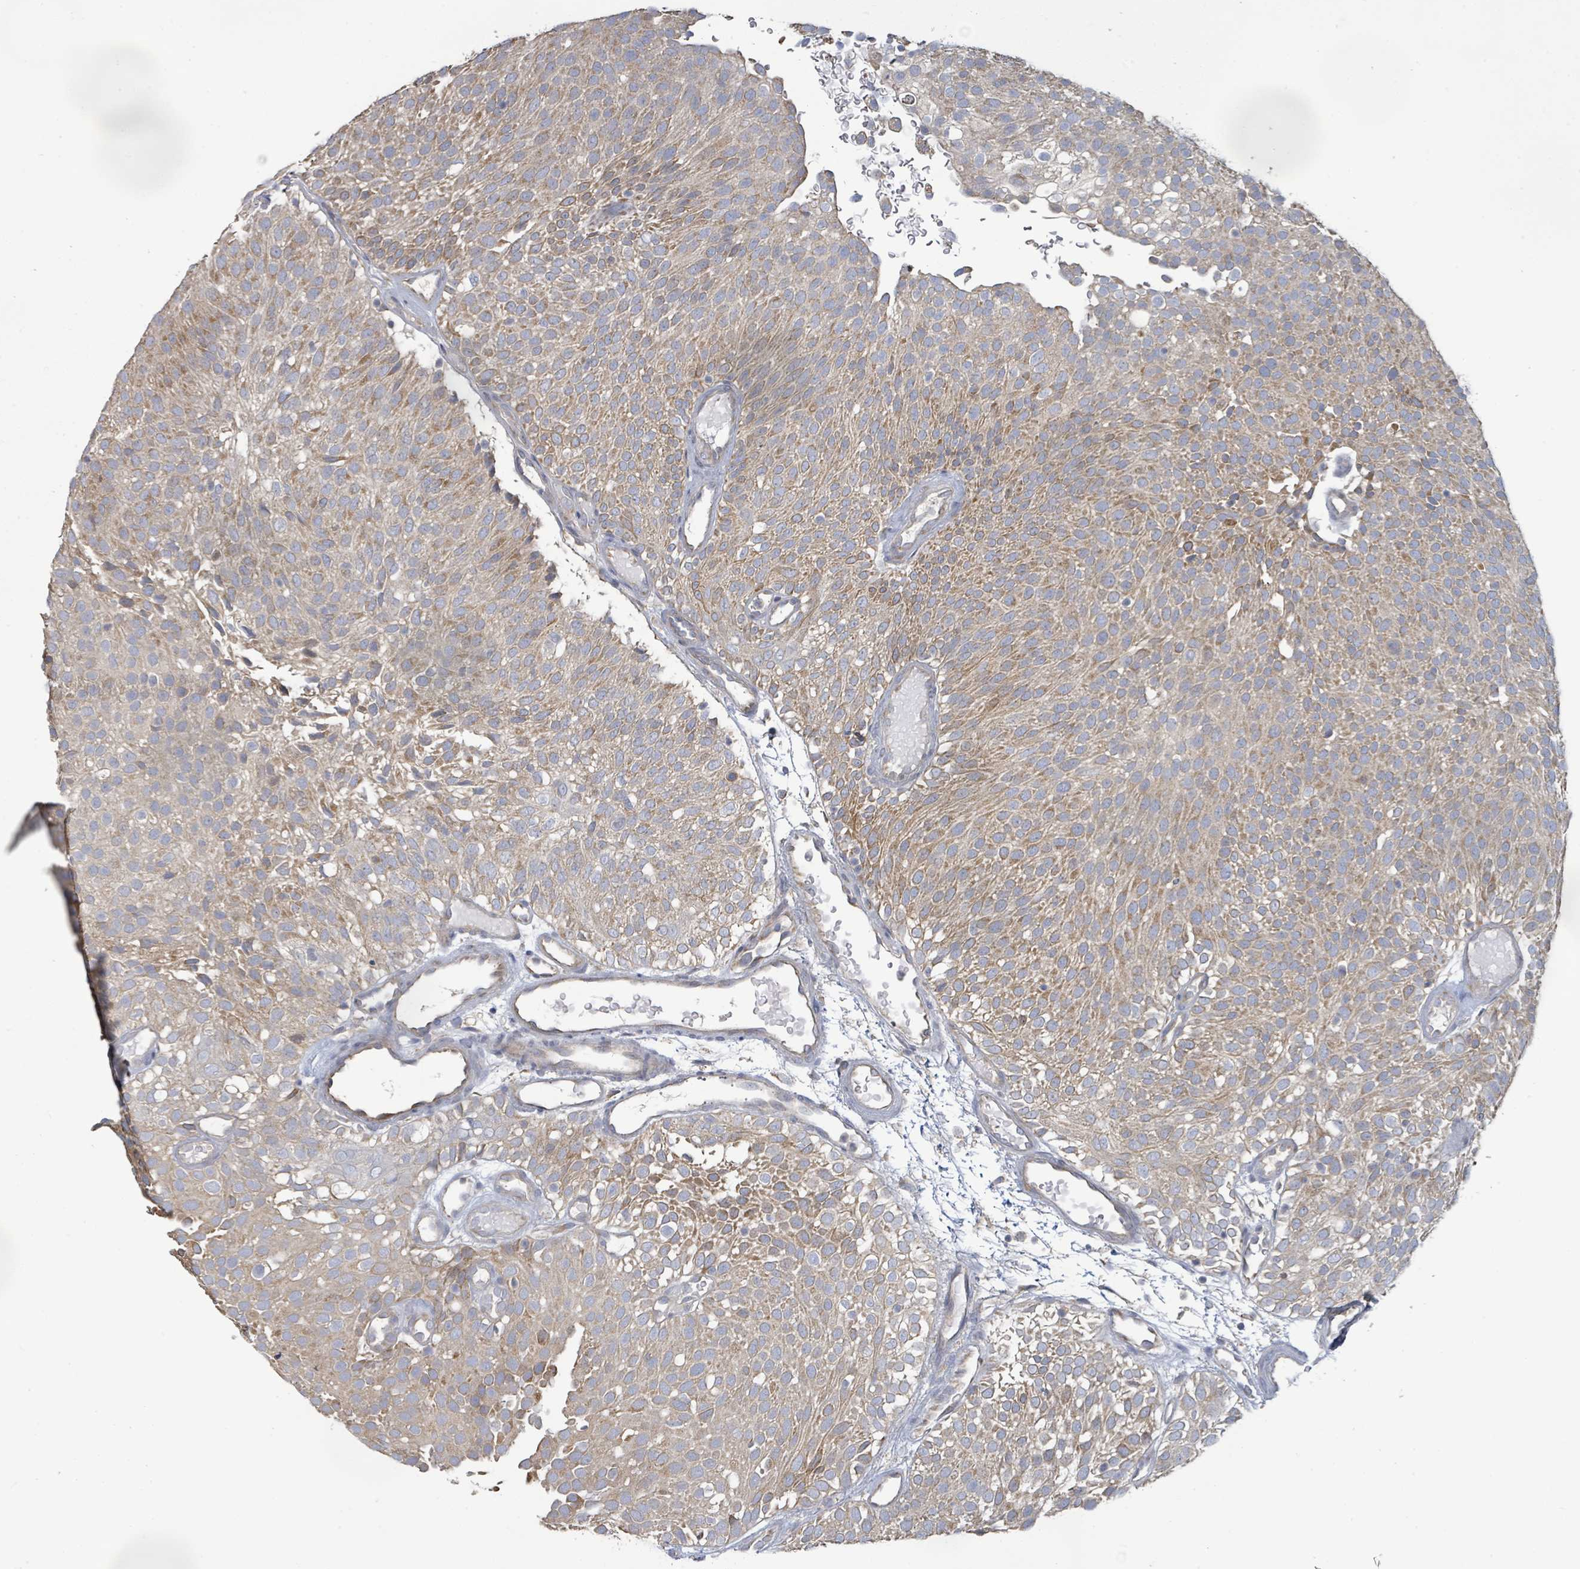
{"staining": {"intensity": "moderate", "quantity": "25%-75%", "location": "cytoplasmic/membranous"}, "tissue": "urothelial cancer", "cell_type": "Tumor cells", "image_type": "cancer", "snomed": [{"axis": "morphology", "description": "Urothelial carcinoma, Low grade"}, {"axis": "topography", "description": "Urinary bladder"}], "caption": "A histopathology image of urothelial cancer stained for a protein shows moderate cytoplasmic/membranous brown staining in tumor cells.", "gene": "KCNS2", "patient": {"sex": "male", "age": 78}}